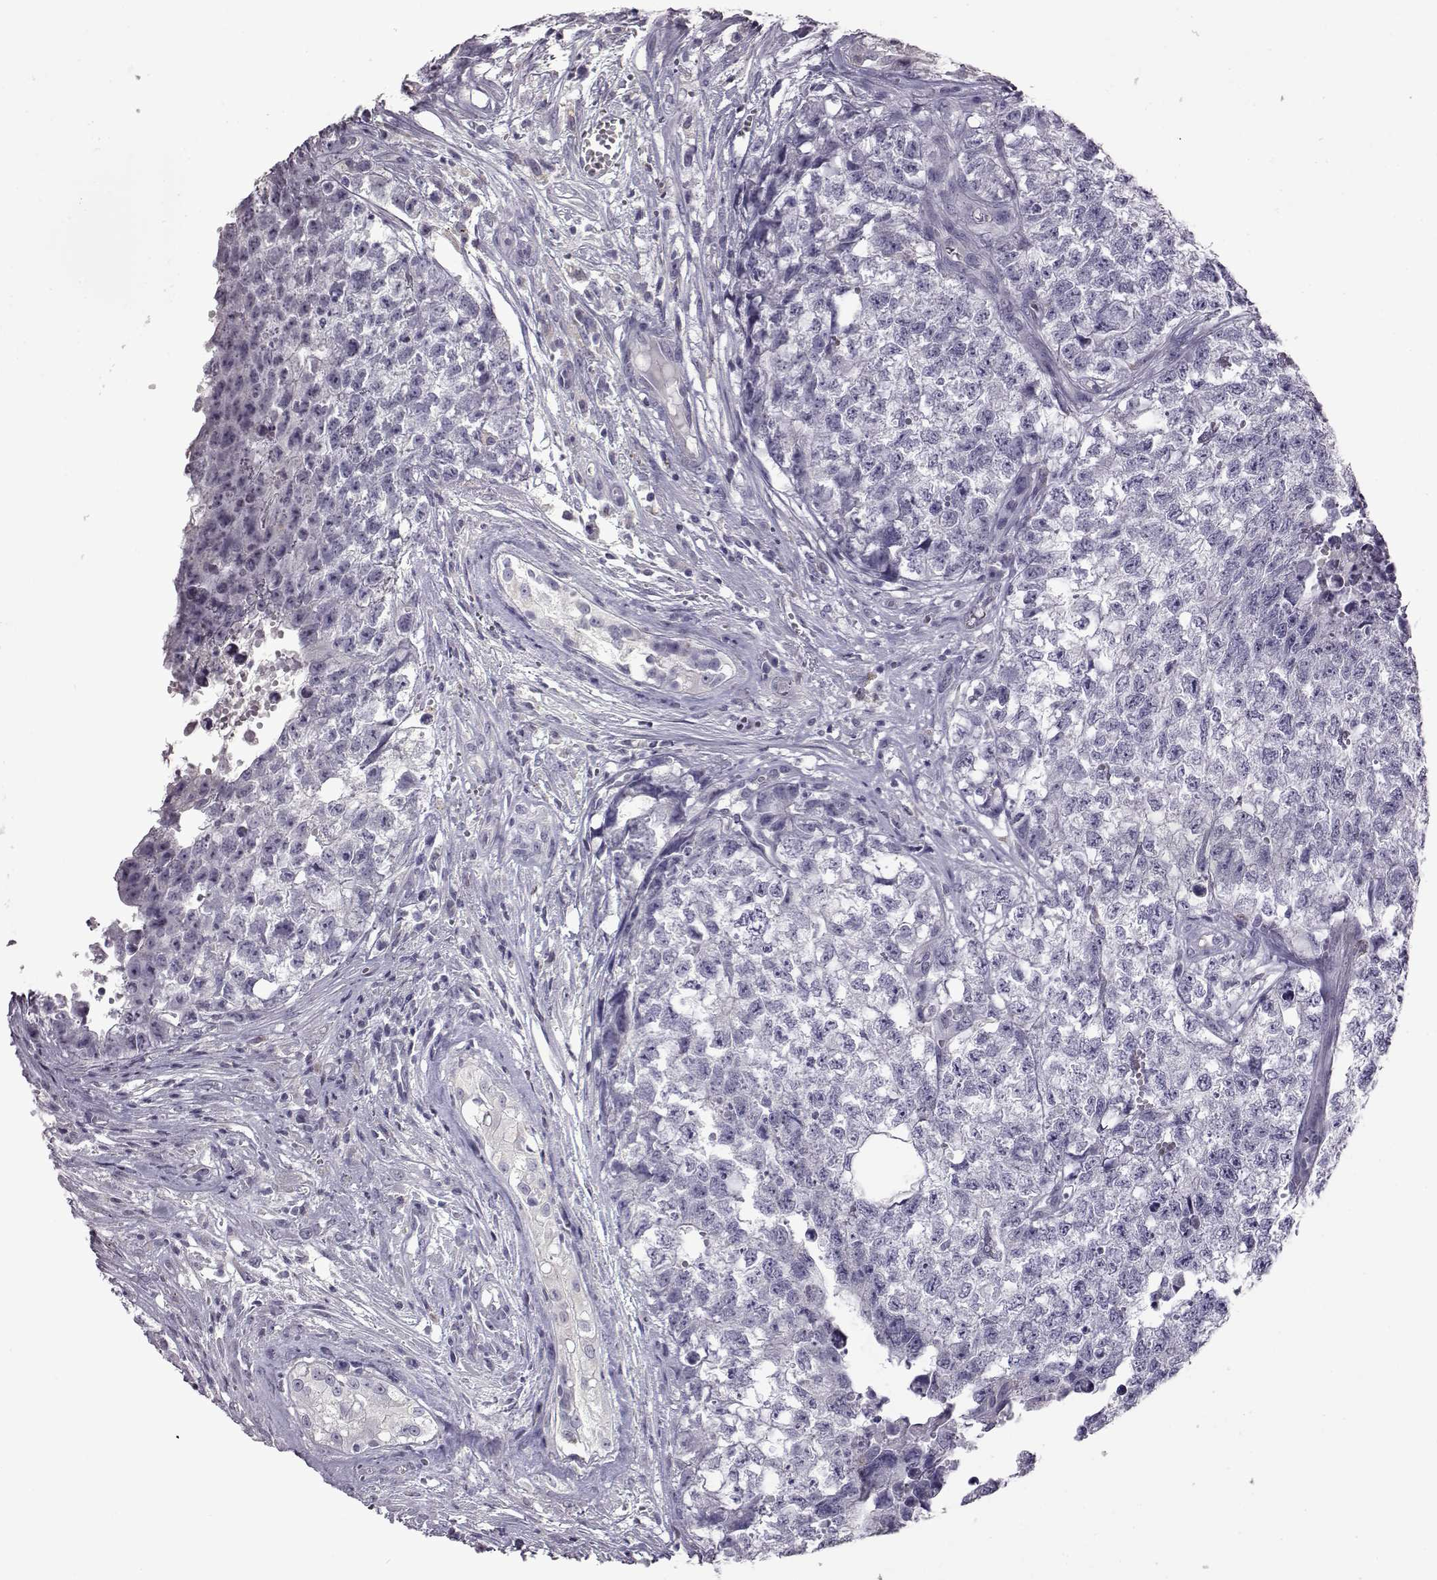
{"staining": {"intensity": "negative", "quantity": "none", "location": "none"}, "tissue": "testis cancer", "cell_type": "Tumor cells", "image_type": "cancer", "snomed": [{"axis": "morphology", "description": "Seminoma, NOS"}, {"axis": "morphology", "description": "Carcinoma, Embryonal, NOS"}, {"axis": "topography", "description": "Testis"}], "caption": "Micrograph shows no protein staining in tumor cells of testis embryonal carcinoma tissue. (Immunohistochemistry (ihc), brightfield microscopy, high magnification).", "gene": "PRR9", "patient": {"sex": "male", "age": 22}}